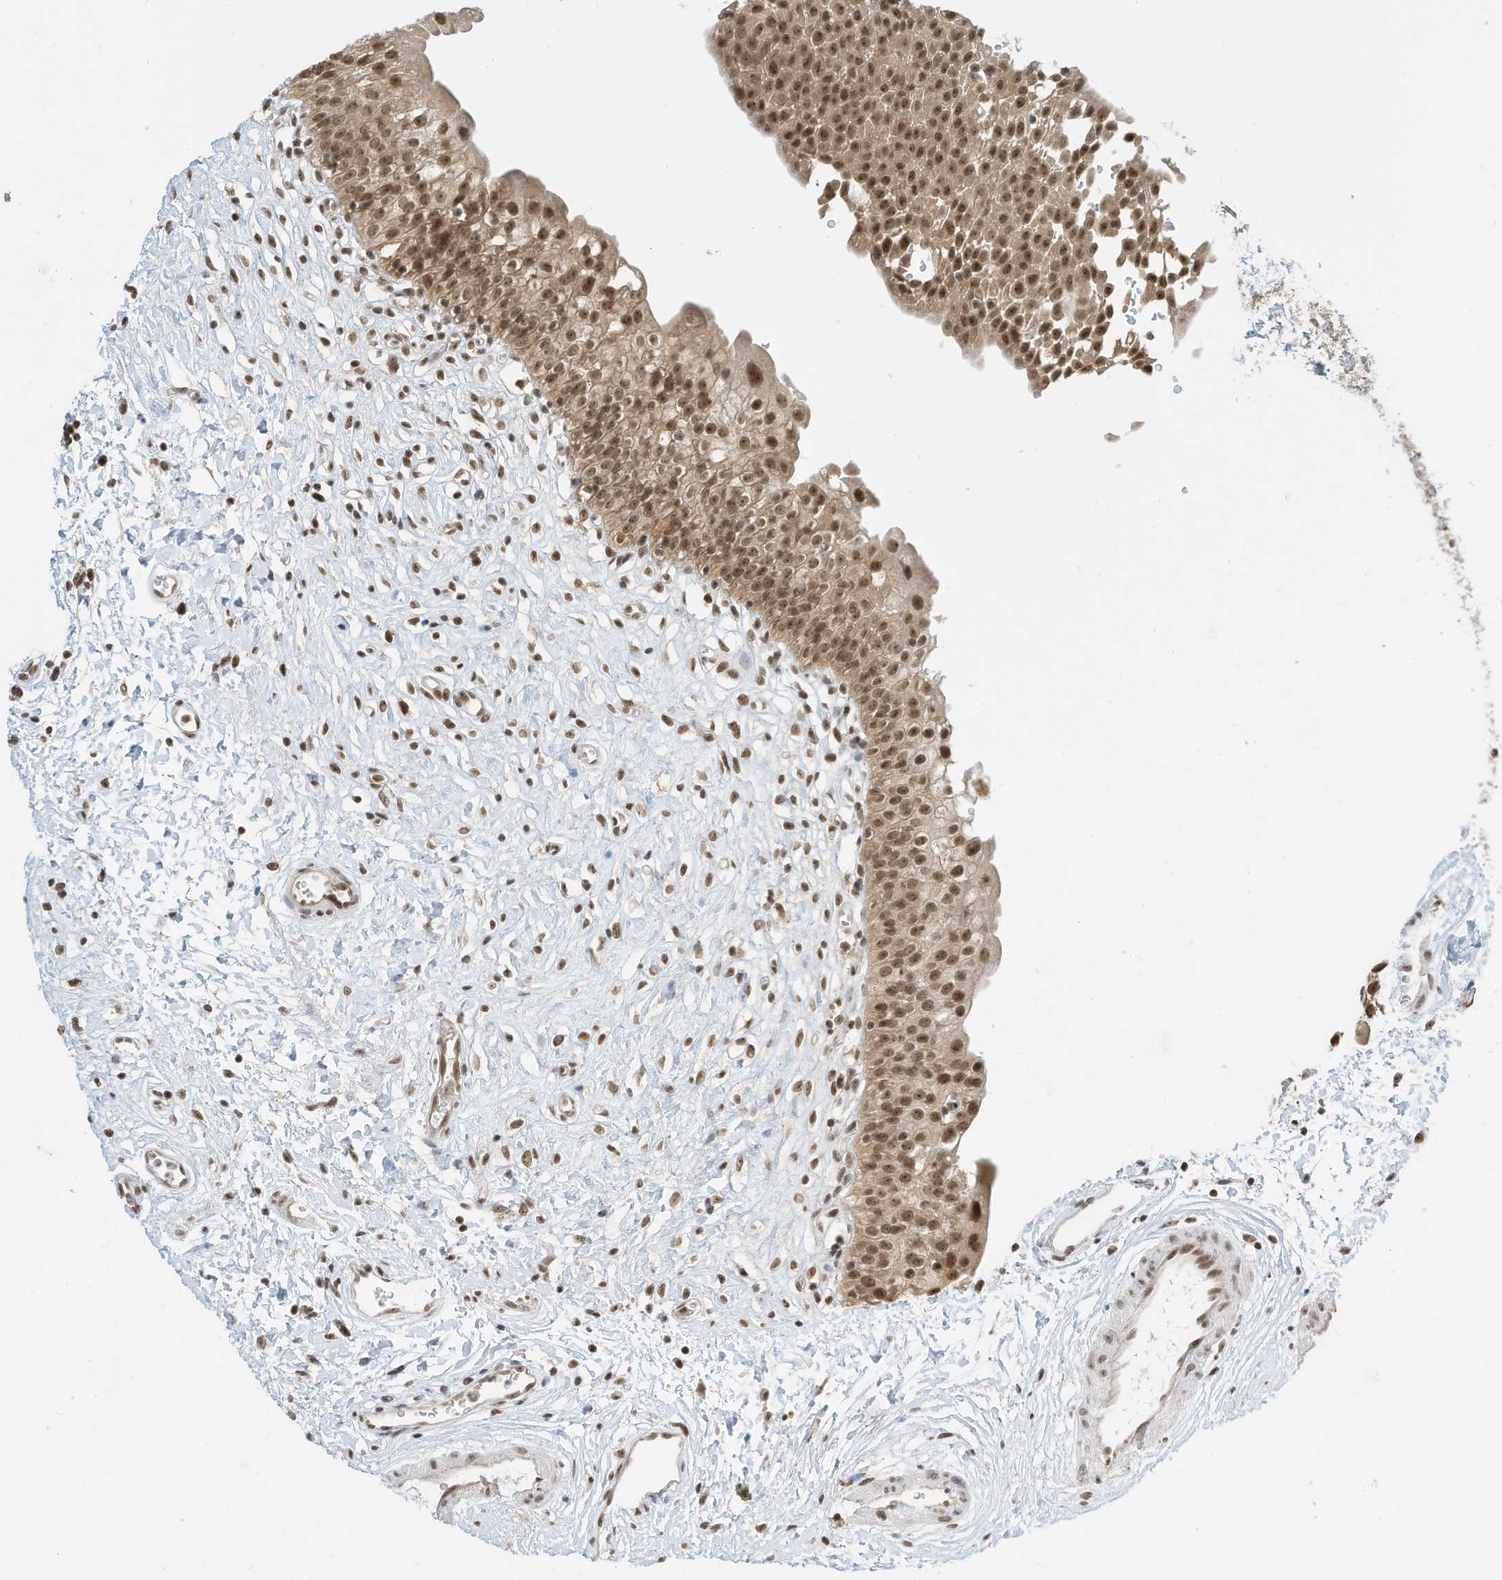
{"staining": {"intensity": "moderate", "quantity": ">75%", "location": "cytoplasmic/membranous,nuclear"}, "tissue": "urinary bladder", "cell_type": "Urothelial cells", "image_type": "normal", "snomed": [{"axis": "morphology", "description": "Normal tissue, NOS"}, {"axis": "topography", "description": "Urinary bladder"}], "caption": "Protein expression analysis of unremarkable urinary bladder exhibits moderate cytoplasmic/membranous,nuclear expression in about >75% of urothelial cells.", "gene": "ZNF195", "patient": {"sex": "male", "age": 51}}